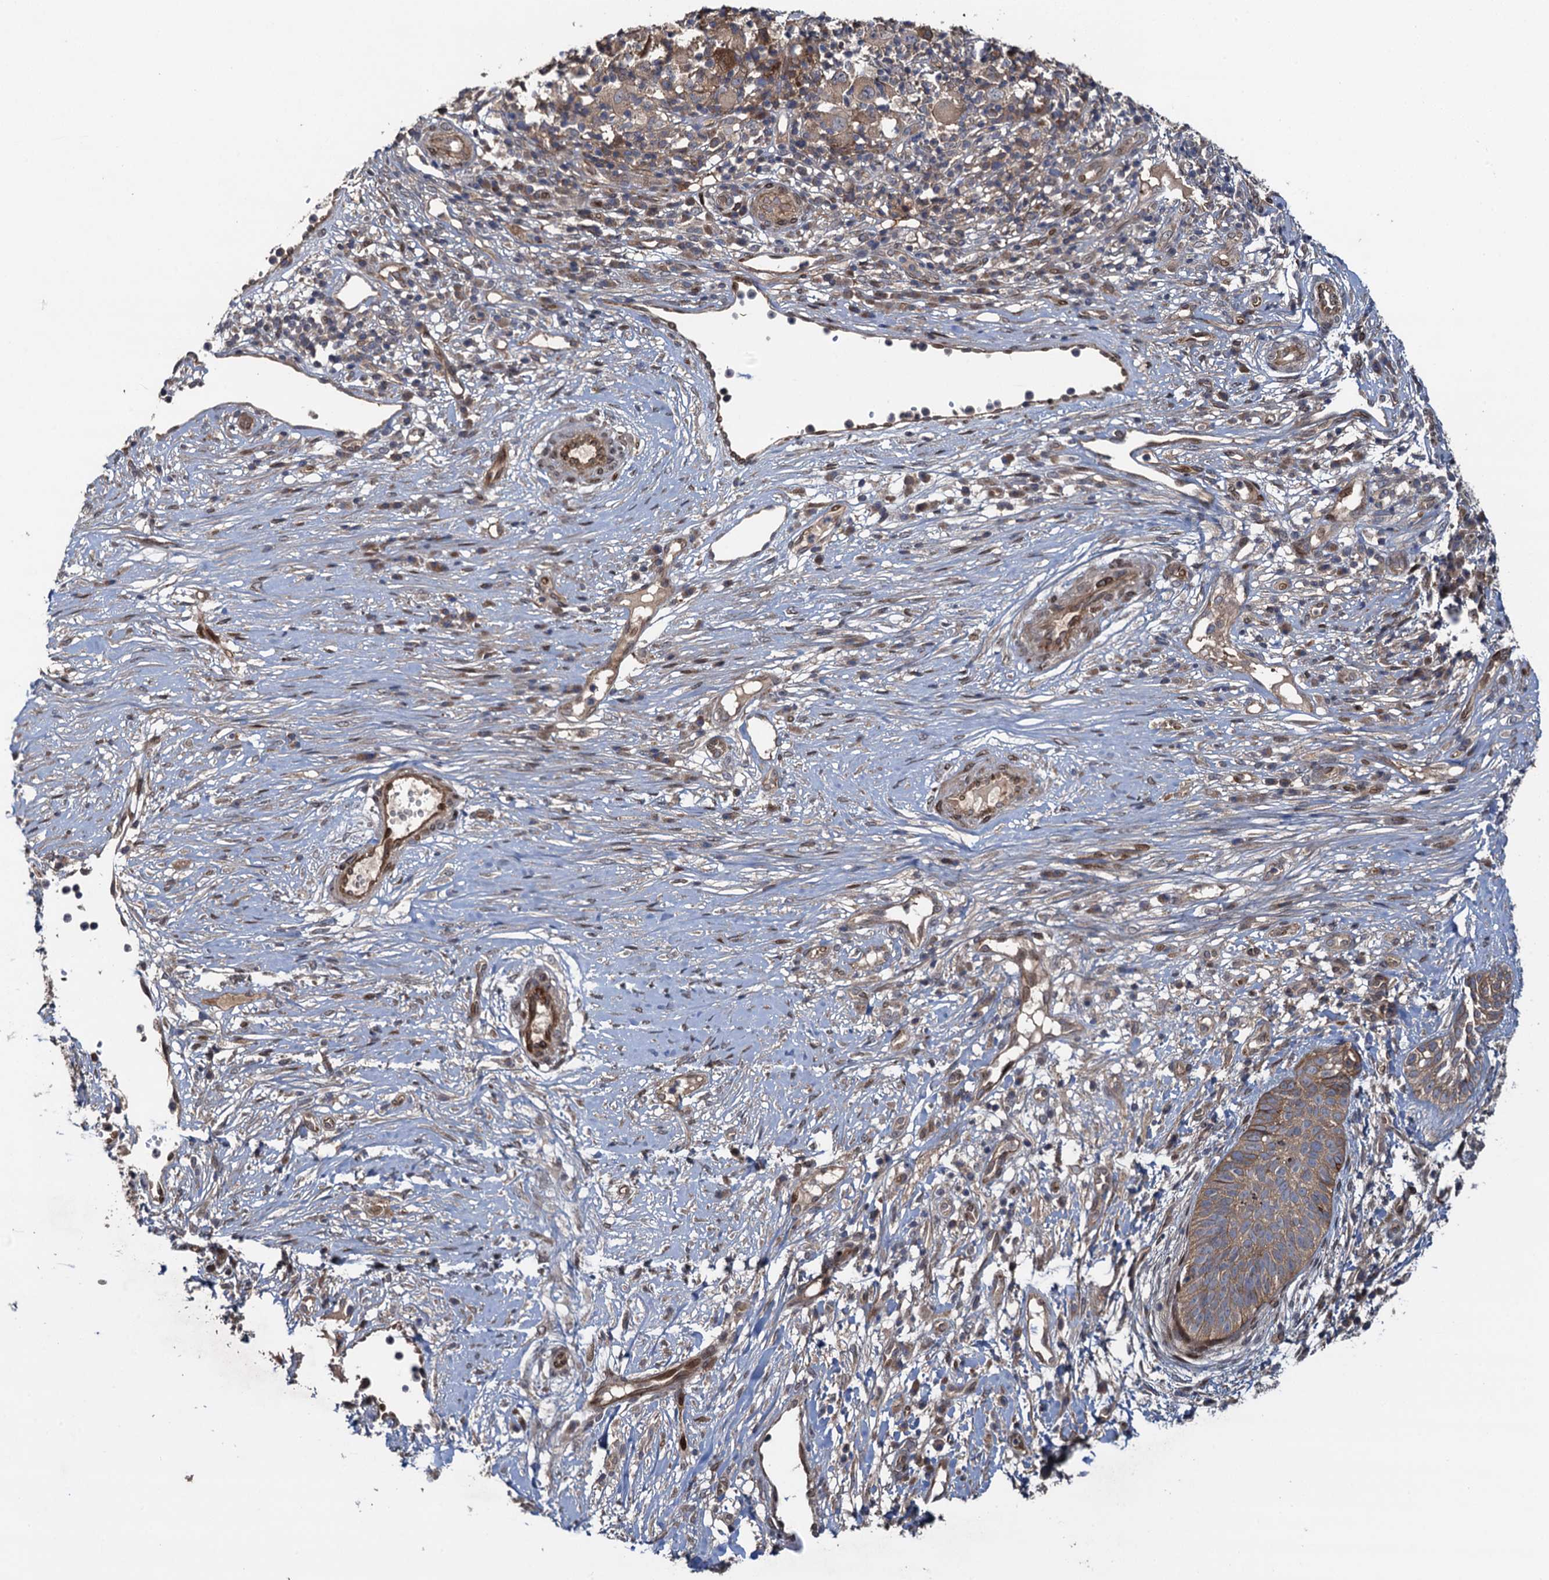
{"staining": {"intensity": "weak", "quantity": ">75%", "location": "cytoplasmic/membranous"}, "tissue": "melanoma", "cell_type": "Tumor cells", "image_type": "cancer", "snomed": [{"axis": "morphology", "description": "Malignant melanoma, NOS"}, {"axis": "topography", "description": "Skin"}], "caption": "Immunohistochemical staining of human malignant melanoma displays low levels of weak cytoplasmic/membranous staining in approximately >75% of tumor cells.", "gene": "RHOBTB1", "patient": {"sex": "male", "age": 73}}